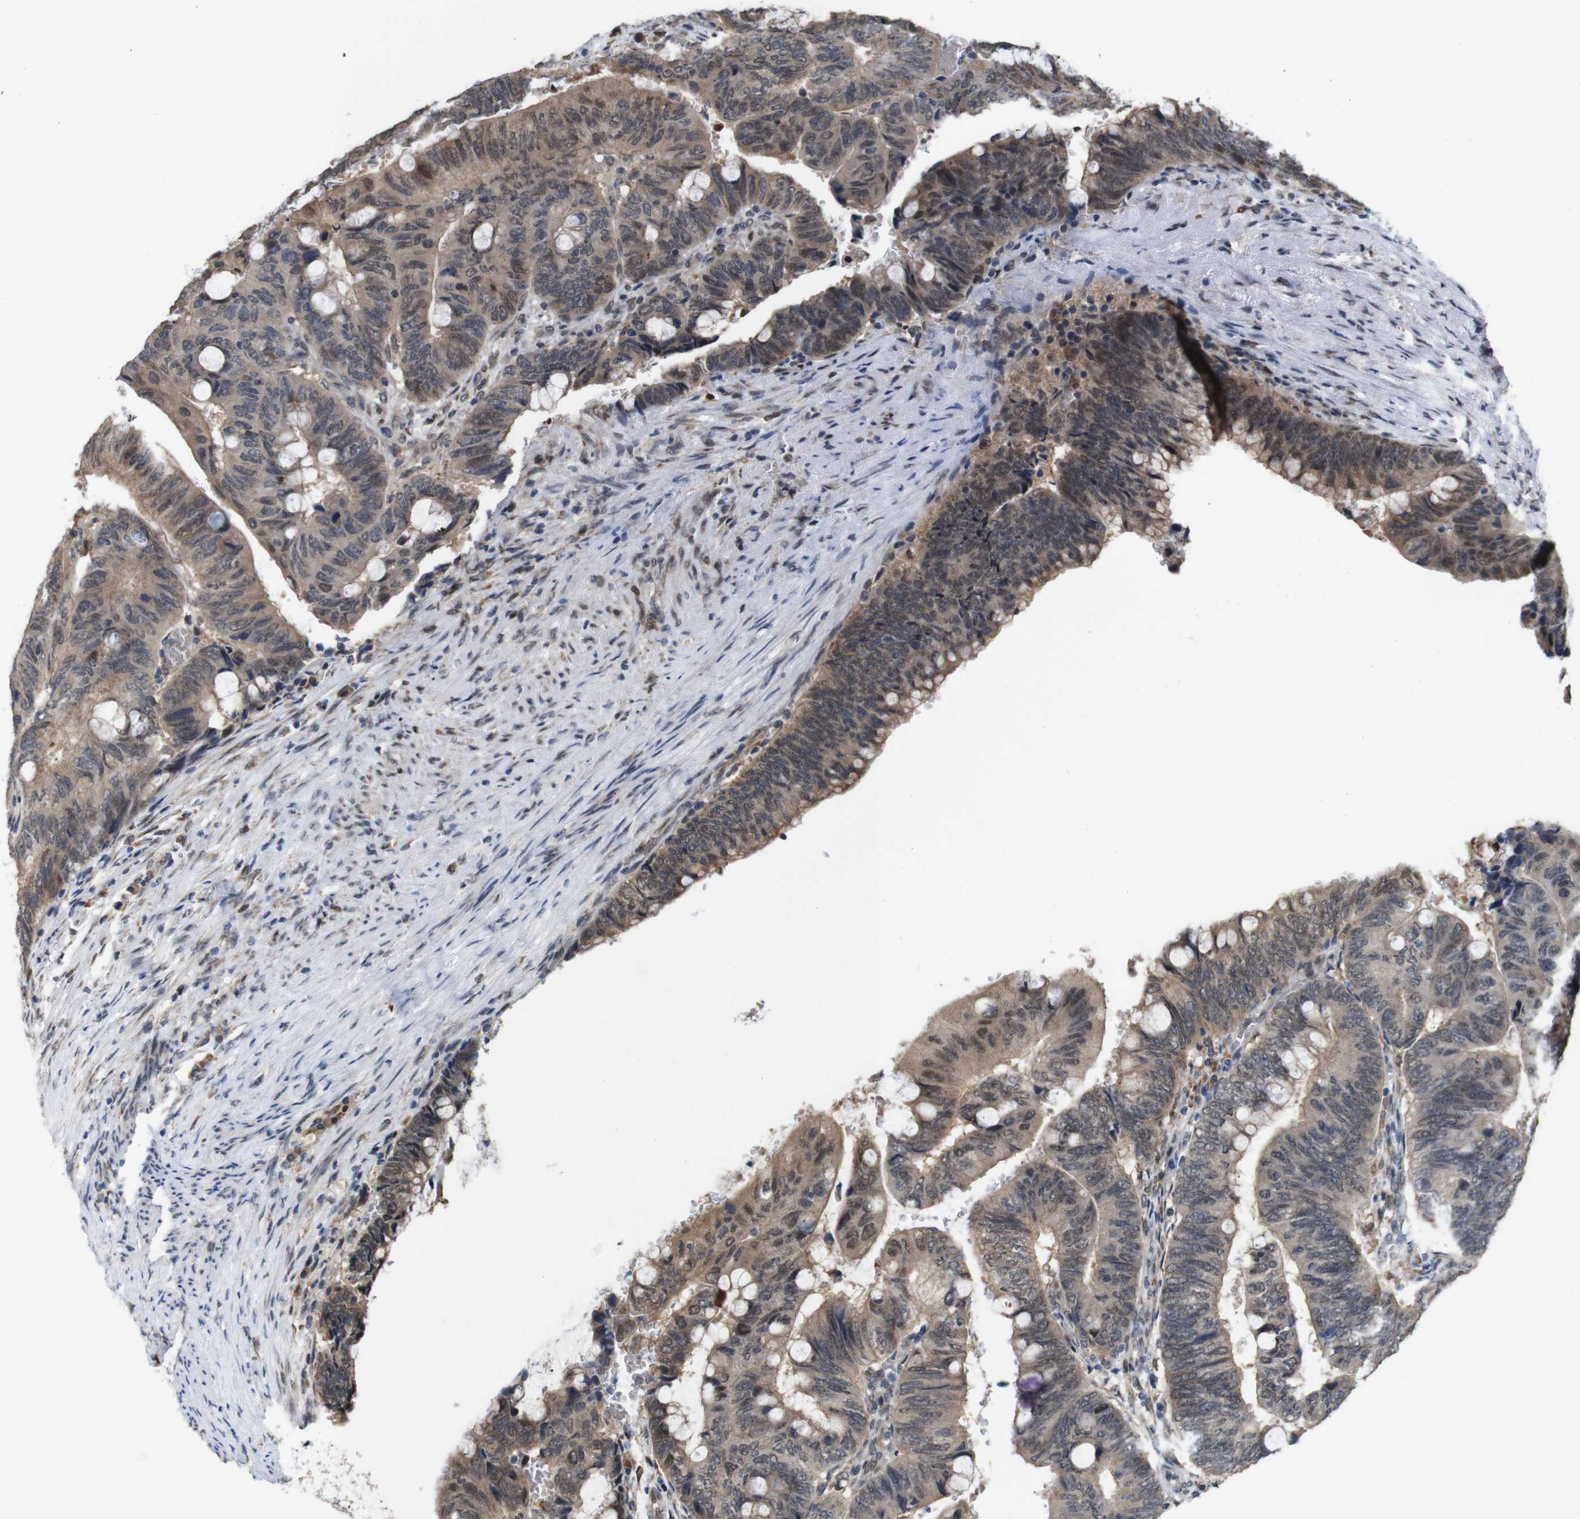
{"staining": {"intensity": "moderate", "quantity": ">75%", "location": "cytoplasmic/membranous,nuclear"}, "tissue": "colorectal cancer", "cell_type": "Tumor cells", "image_type": "cancer", "snomed": [{"axis": "morphology", "description": "Normal tissue, NOS"}, {"axis": "morphology", "description": "Adenocarcinoma, NOS"}, {"axis": "topography", "description": "Rectum"}, {"axis": "topography", "description": "Peripheral nerve tissue"}], "caption": "Protein positivity by immunohistochemistry shows moderate cytoplasmic/membranous and nuclear positivity in approximately >75% of tumor cells in colorectal cancer. Using DAB (brown) and hematoxylin (blue) stains, captured at high magnification using brightfield microscopy.", "gene": "PNMA8A", "patient": {"sex": "male", "age": 92}}